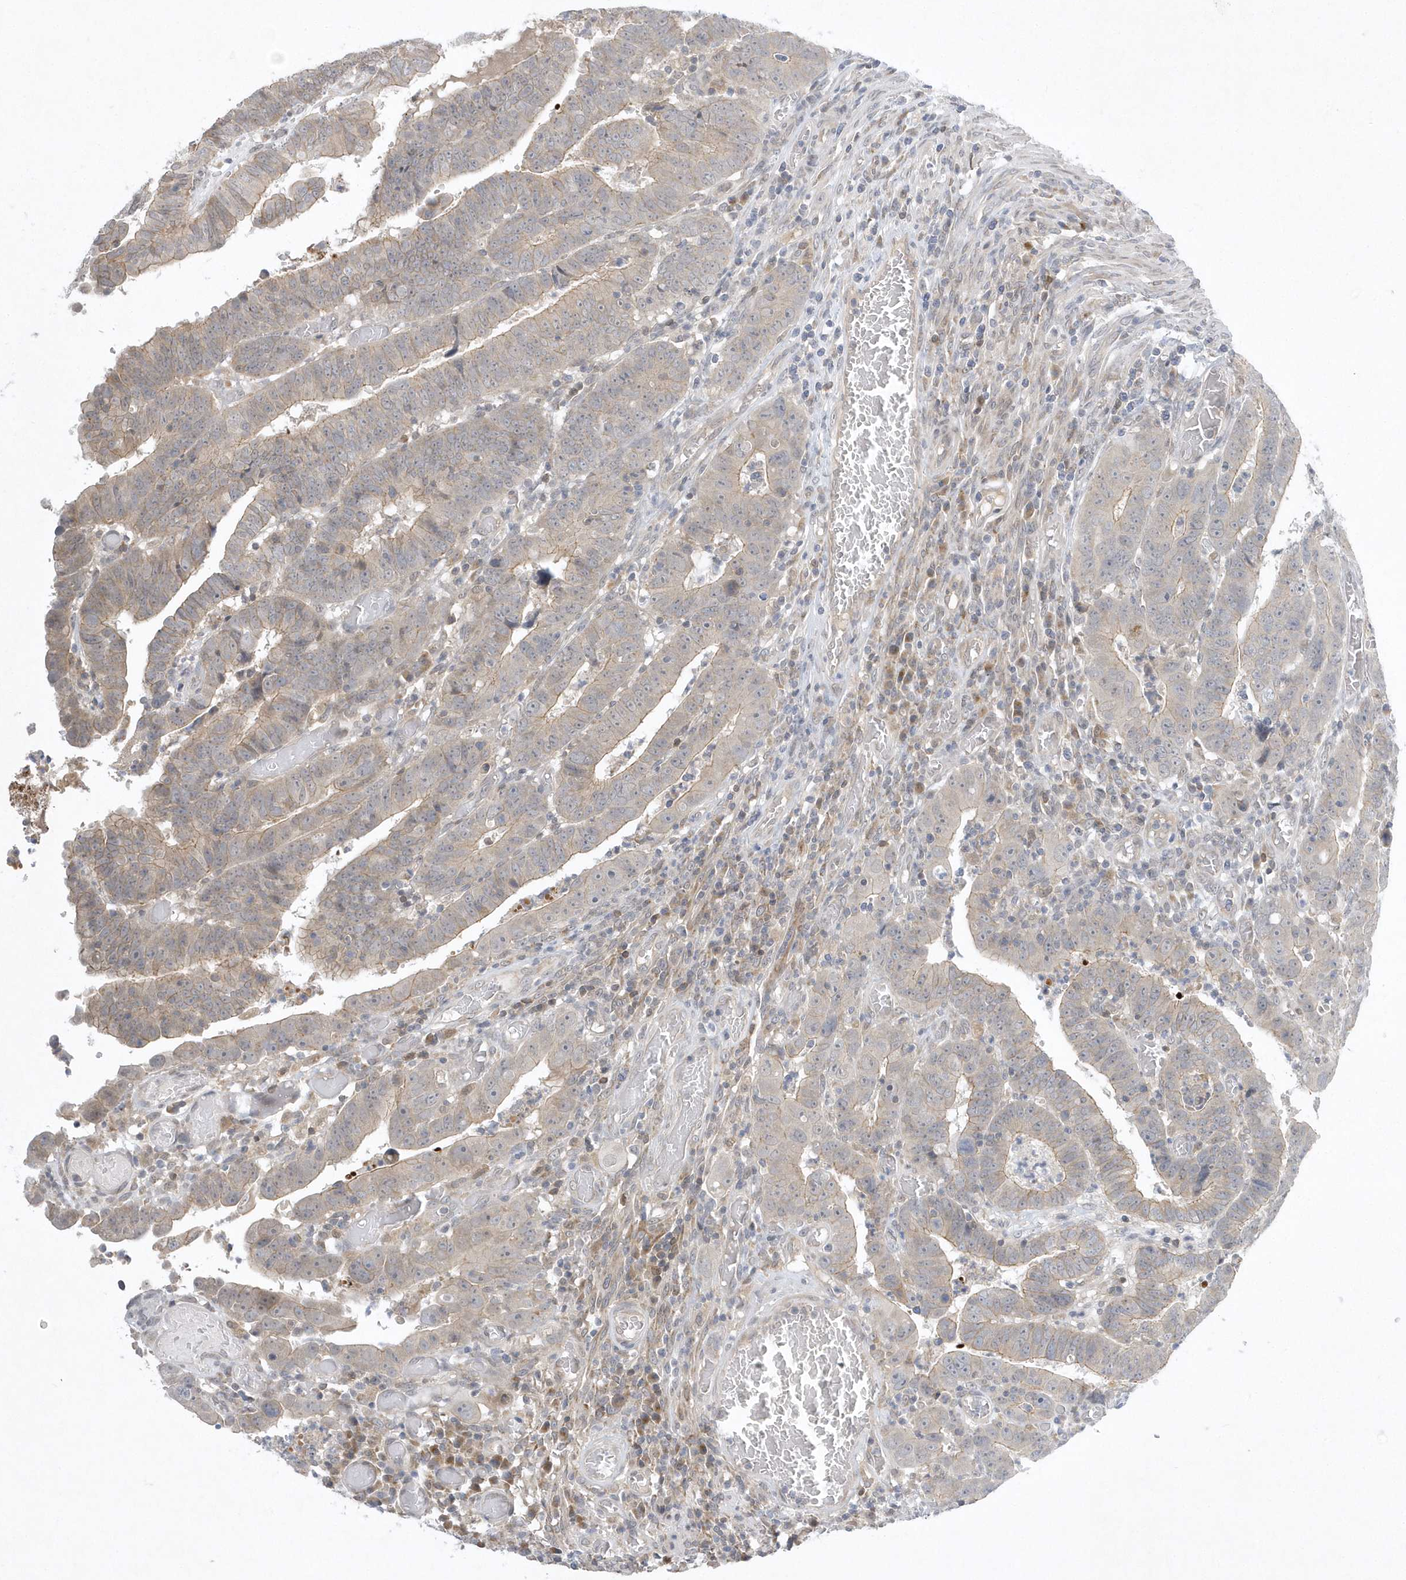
{"staining": {"intensity": "weak", "quantity": "25%-75%", "location": "cytoplasmic/membranous"}, "tissue": "colorectal cancer", "cell_type": "Tumor cells", "image_type": "cancer", "snomed": [{"axis": "morphology", "description": "Normal tissue, NOS"}, {"axis": "morphology", "description": "Adenocarcinoma, NOS"}, {"axis": "topography", "description": "Rectum"}], "caption": "Colorectal cancer stained with DAB immunohistochemistry (IHC) demonstrates low levels of weak cytoplasmic/membranous positivity in approximately 25%-75% of tumor cells.", "gene": "ZC3H12D", "patient": {"sex": "female", "age": 65}}